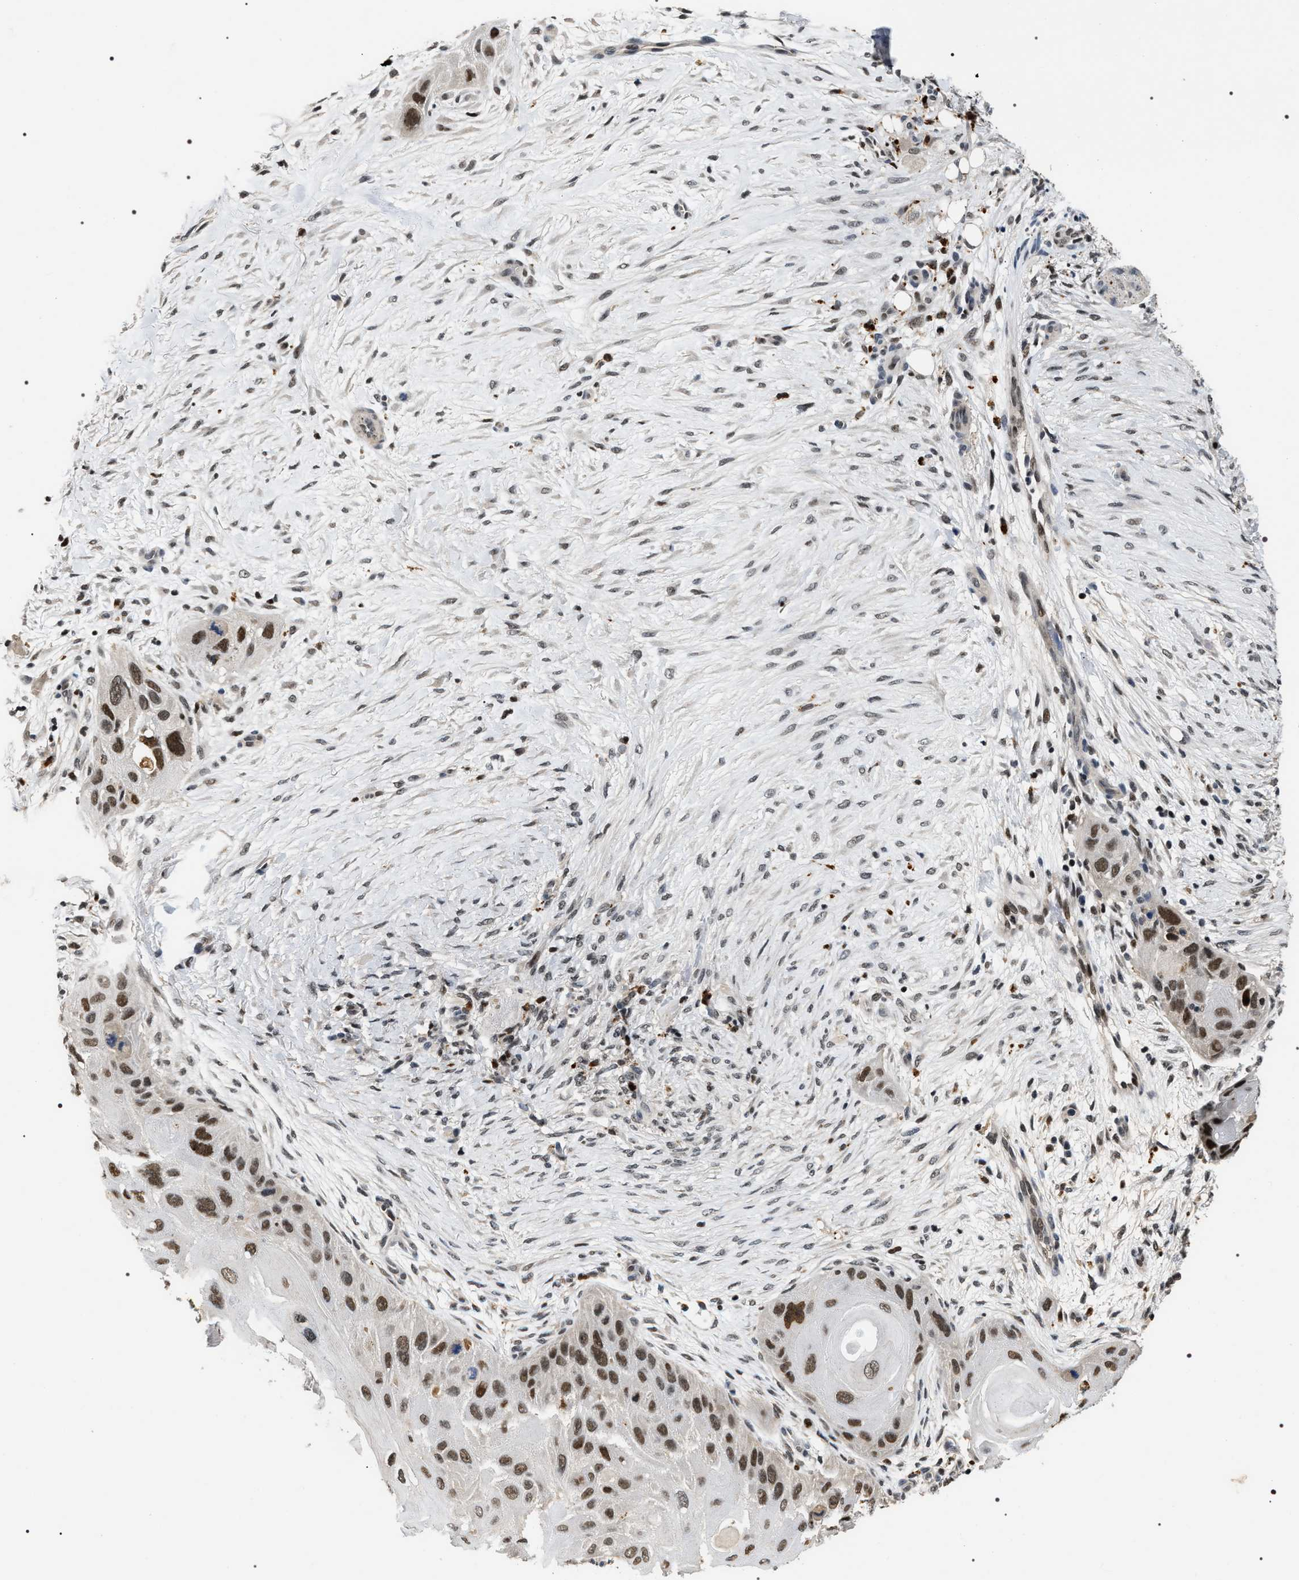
{"staining": {"intensity": "moderate", "quantity": ">75%", "location": "nuclear"}, "tissue": "skin cancer", "cell_type": "Tumor cells", "image_type": "cancer", "snomed": [{"axis": "morphology", "description": "Squamous cell carcinoma, NOS"}, {"axis": "topography", "description": "Skin"}], "caption": "Tumor cells exhibit moderate nuclear positivity in approximately >75% of cells in skin cancer (squamous cell carcinoma).", "gene": "C7orf25", "patient": {"sex": "female", "age": 77}}